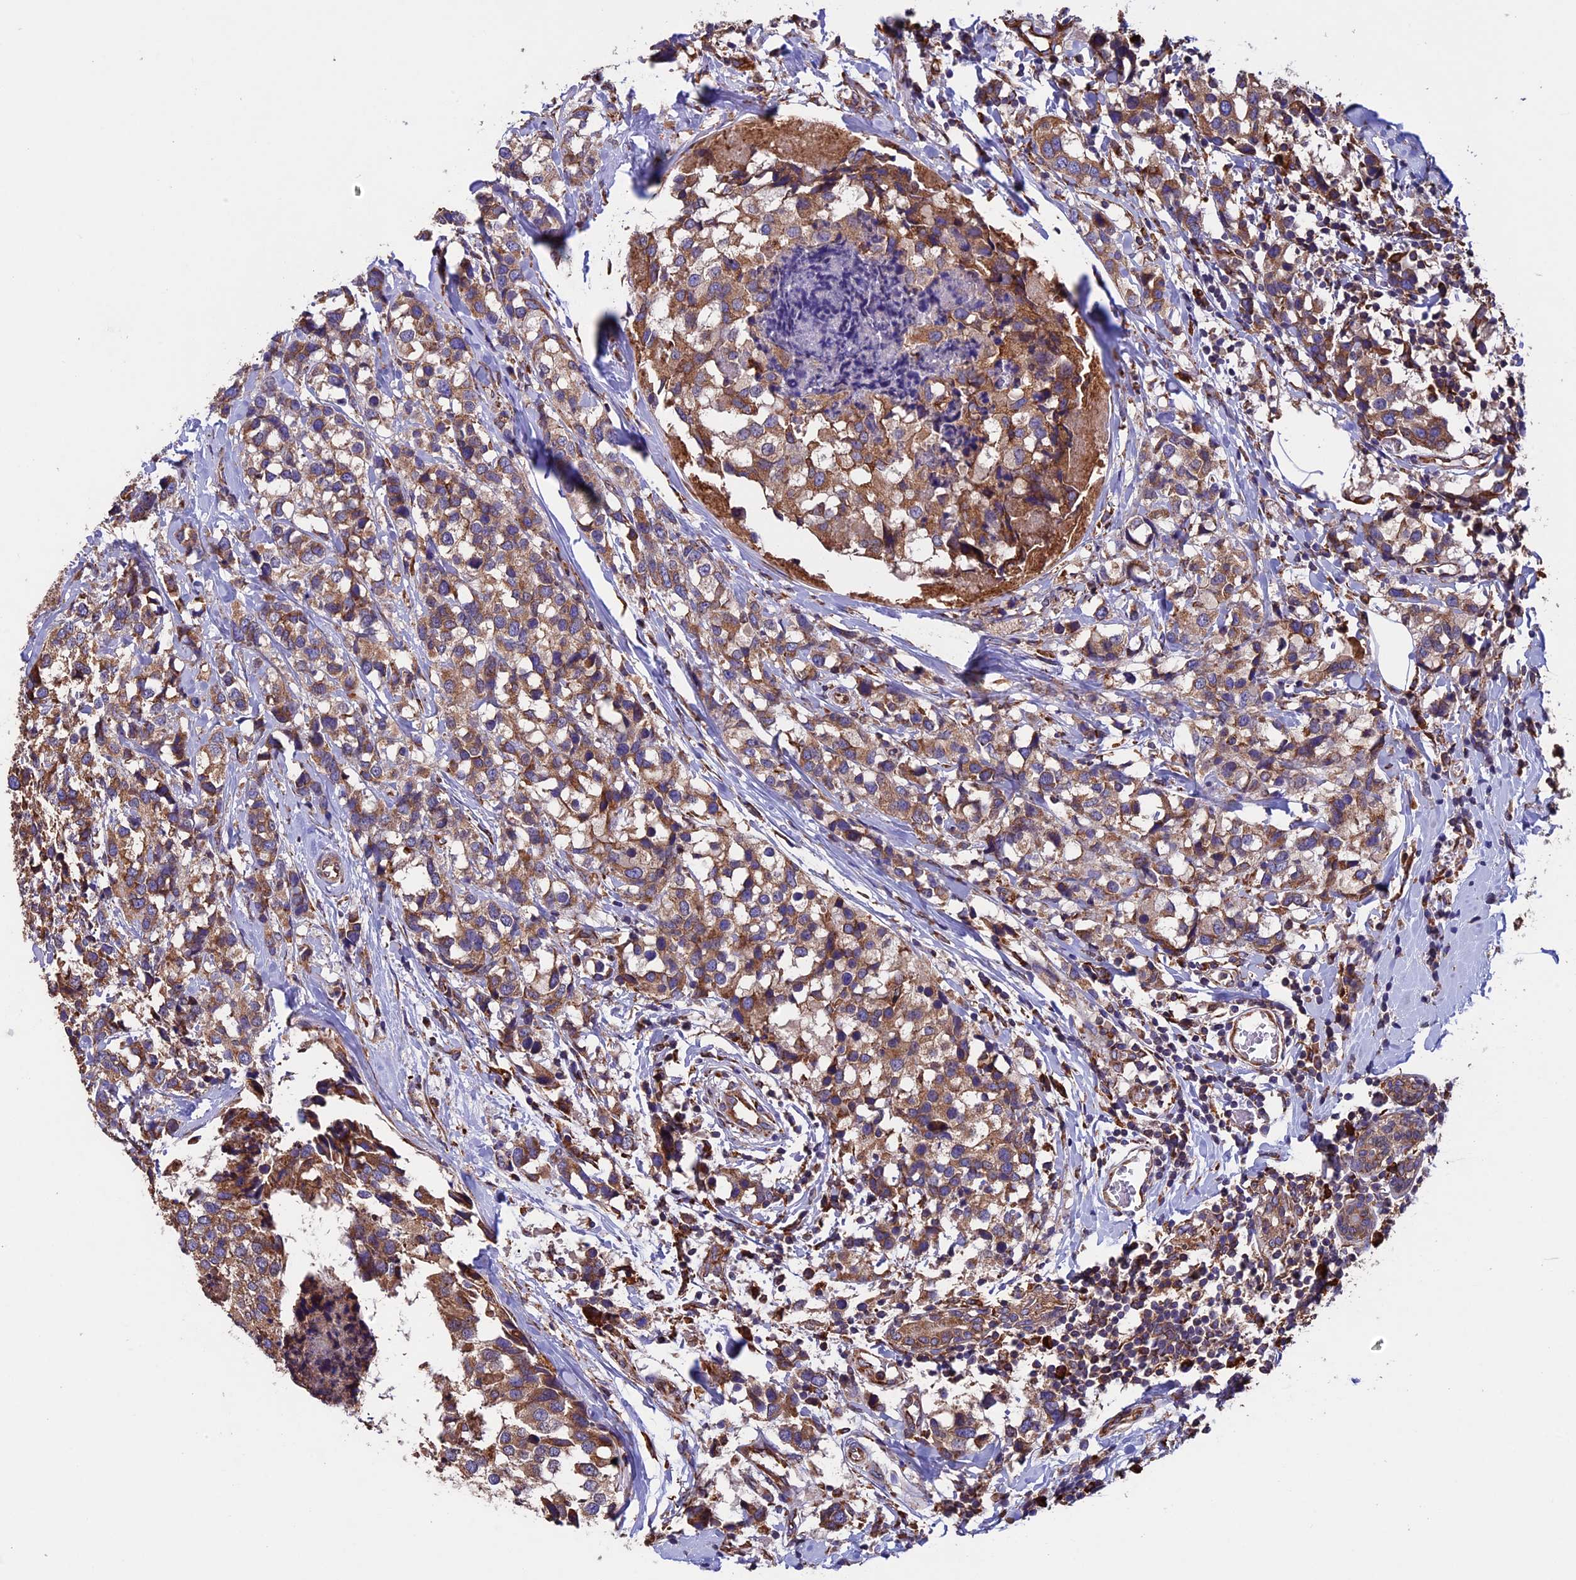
{"staining": {"intensity": "moderate", "quantity": ">75%", "location": "cytoplasmic/membranous"}, "tissue": "breast cancer", "cell_type": "Tumor cells", "image_type": "cancer", "snomed": [{"axis": "morphology", "description": "Lobular carcinoma"}, {"axis": "topography", "description": "Breast"}], "caption": "DAB (3,3'-diaminobenzidine) immunohistochemical staining of human breast lobular carcinoma exhibits moderate cytoplasmic/membranous protein positivity in approximately >75% of tumor cells.", "gene": "BTBD3", "patient": {"sex": "female", "age": 59}}